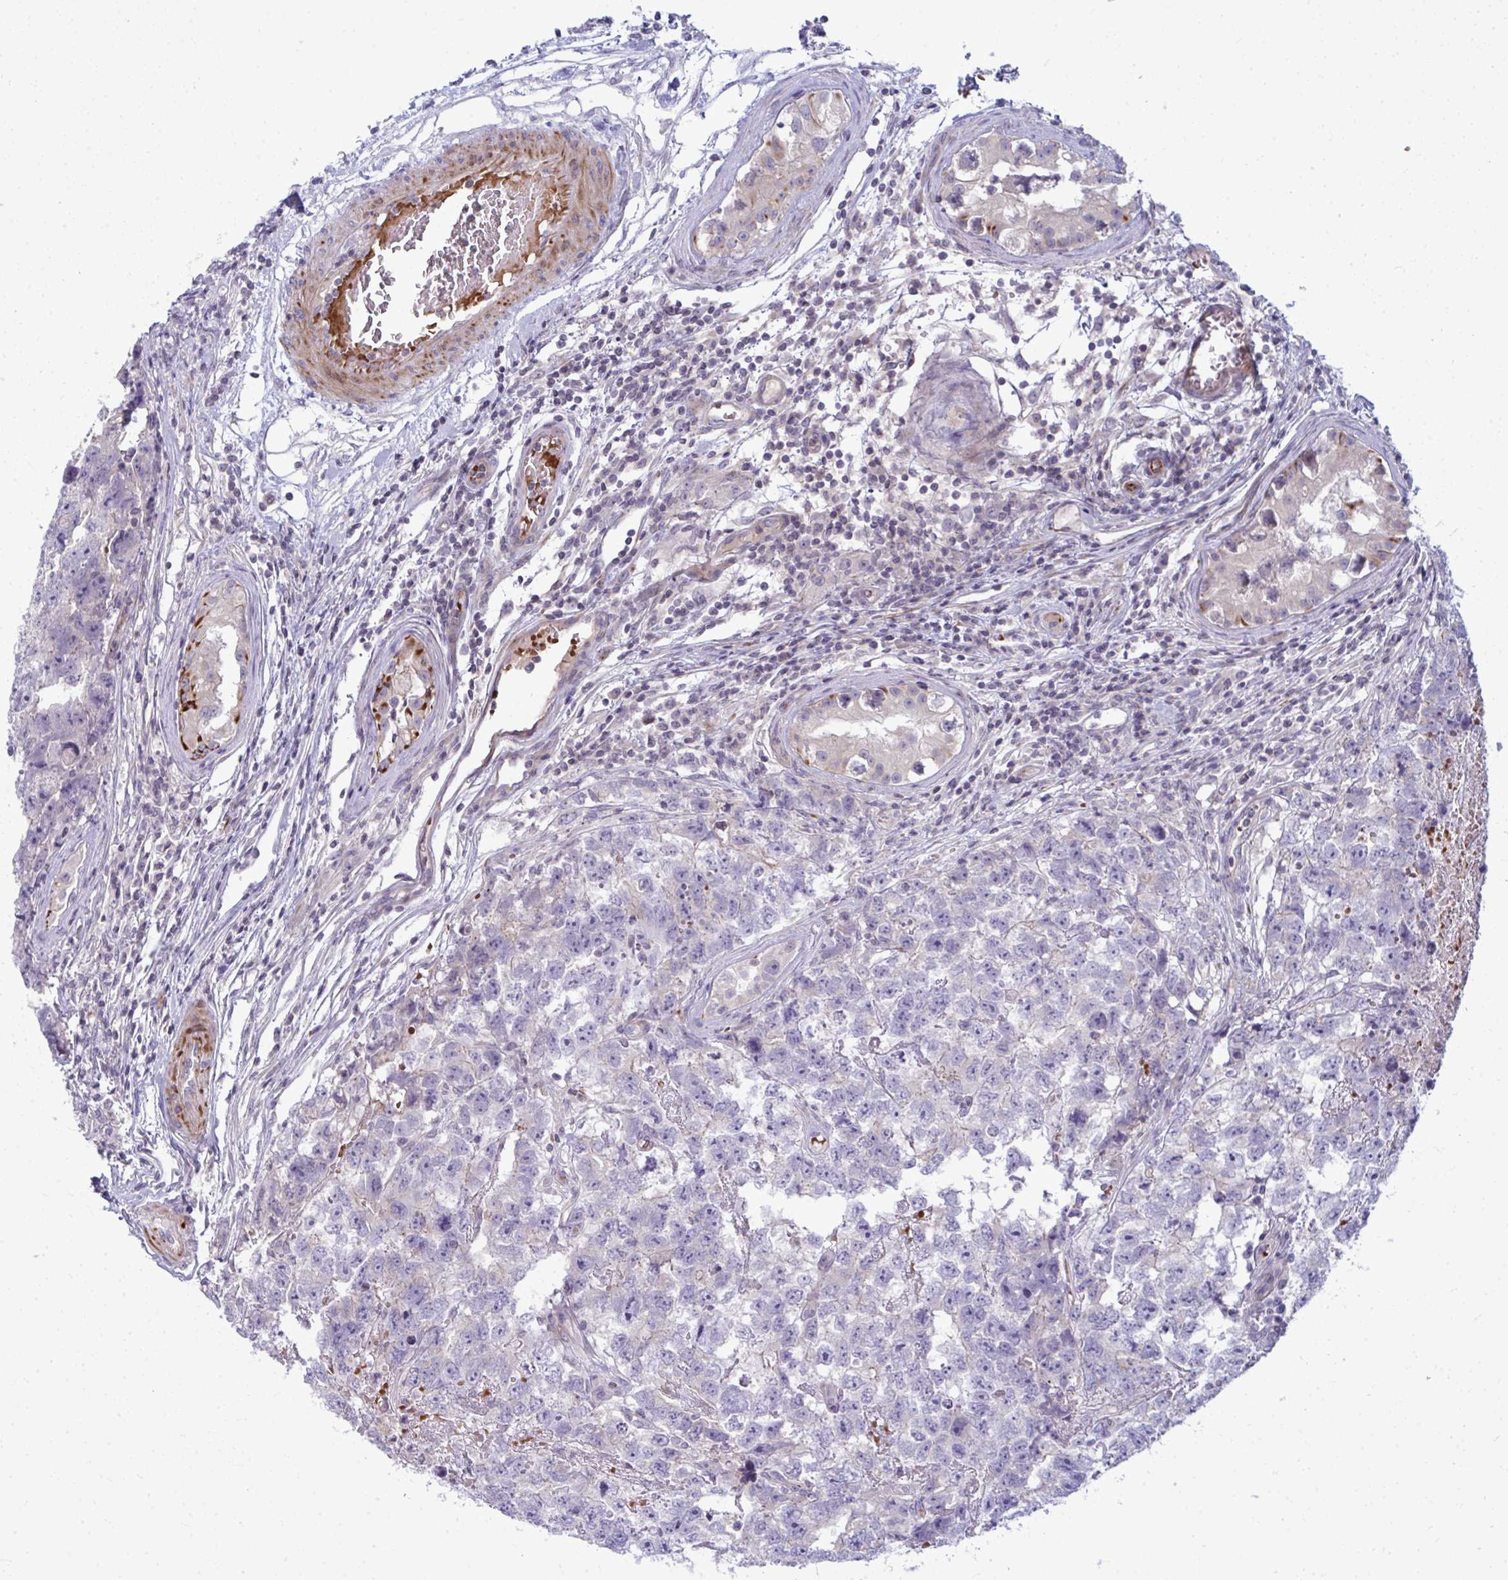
{"staining": {"intensity": "negative", "quantity": "none", "location": "none"}, "tissue": "testis cancer", "cell_type": "Tumor cells", "image_type": "cancer", "snomed": [{"axis": "morphology", "description": "Carcinoma, Embryonal, NOS"}, {"axis": "topography", "description": "Testis"}], "caption": "Tumor cells show no significant expression in testis cancer.", "gene": "SLC14A1", "patient": {"sex": "male", "age": 22}}